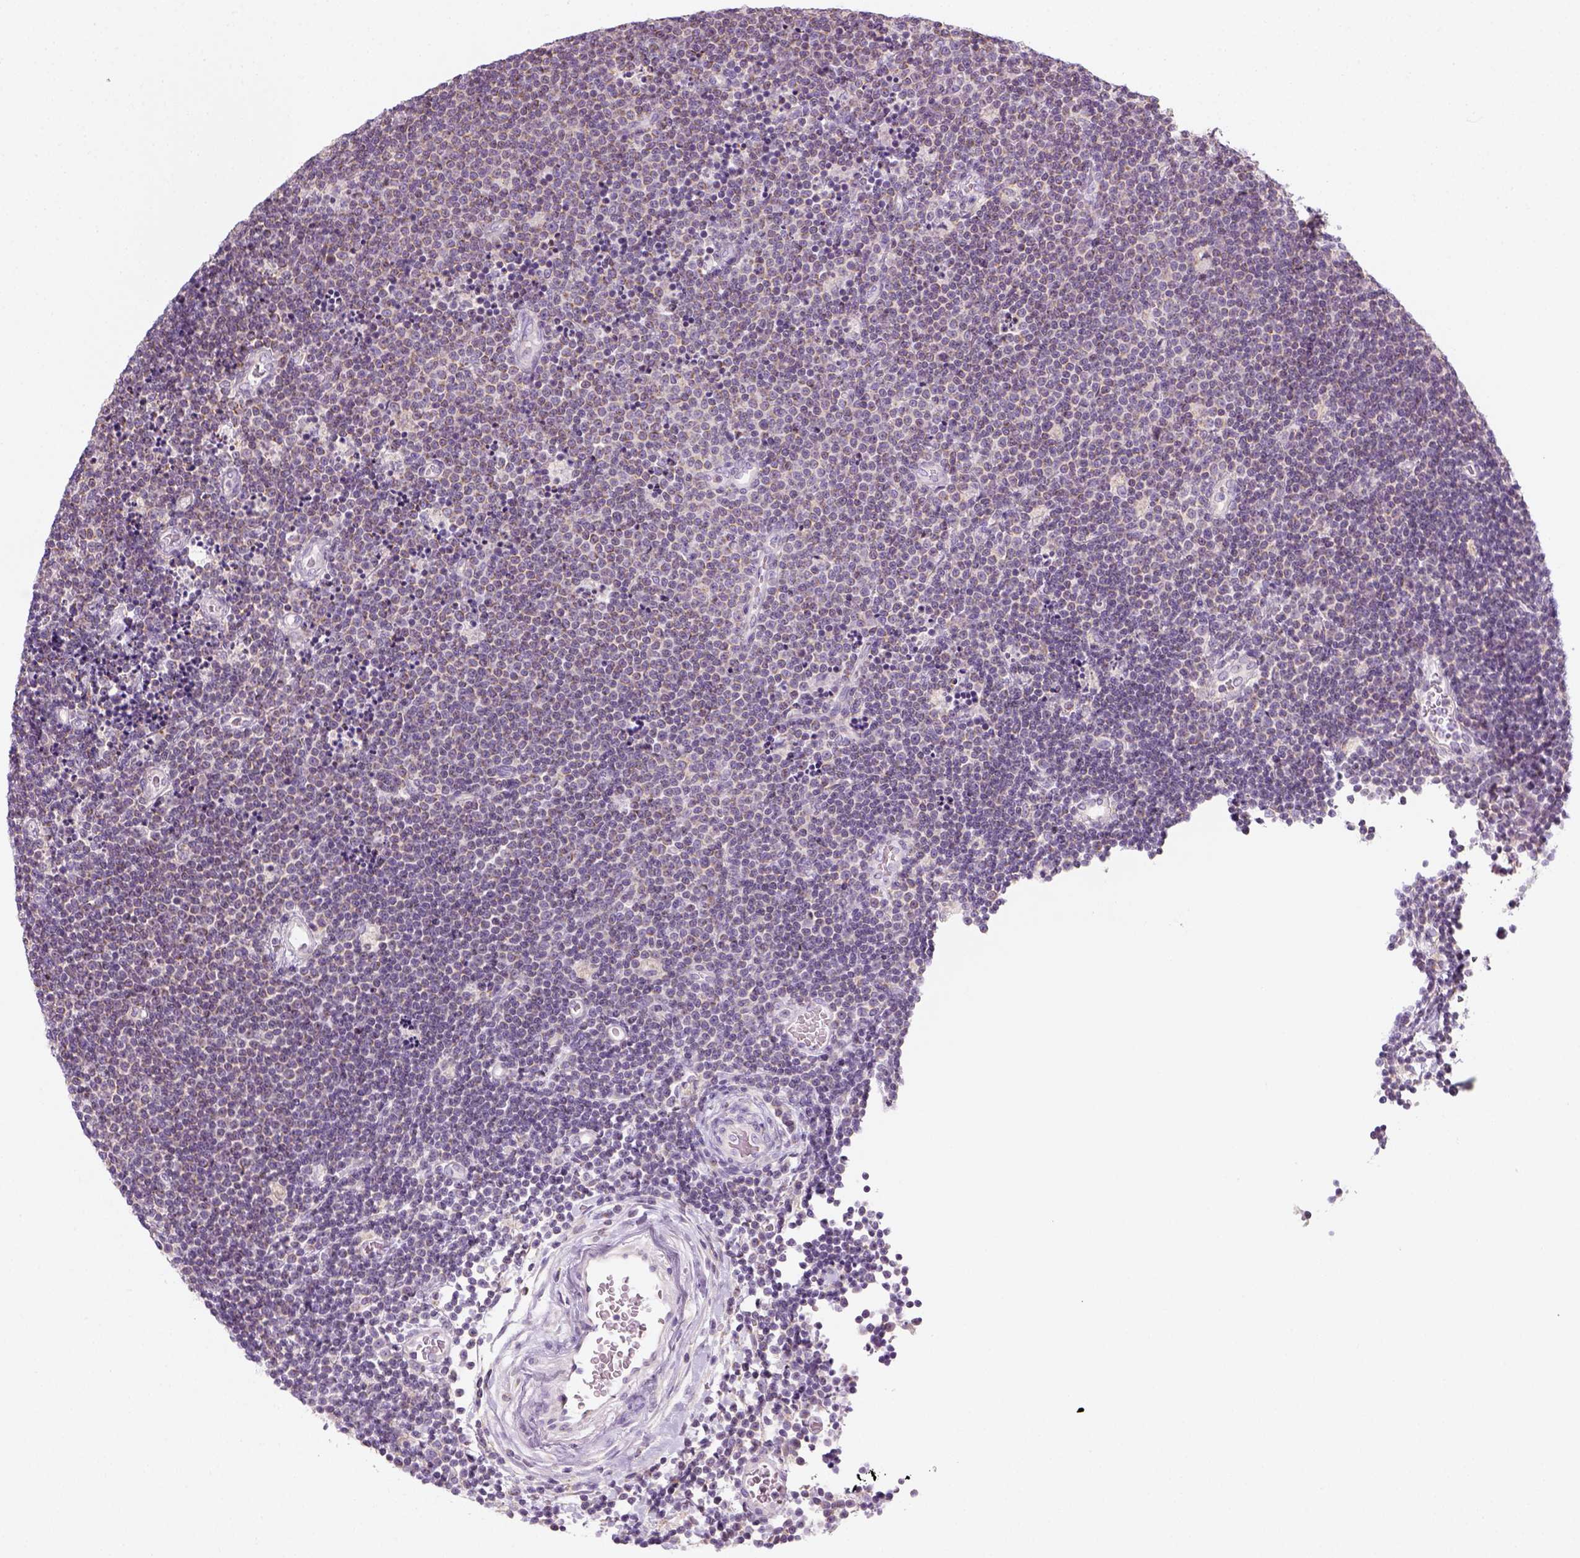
{"staining": {"intensity": "negative", "quantity": "none", "location": "none"}, "tissue": "lymphoma", "cell_type": "Tumor cells", "image_type": "cancer", "snomed": [{"axis": "morphology", "description": "Malignant lymphoma, non-Hodgkin's type, Low grade"}, {"axis": "topography", "description": "Brain"}], "caption": "An immunohistochemistry (IHC) image of lymphoma is shown. There is no staining in tumor cells of lymphoma.", "gene": "AWAT2", "patient": {"sex": "female", "age": 66}}